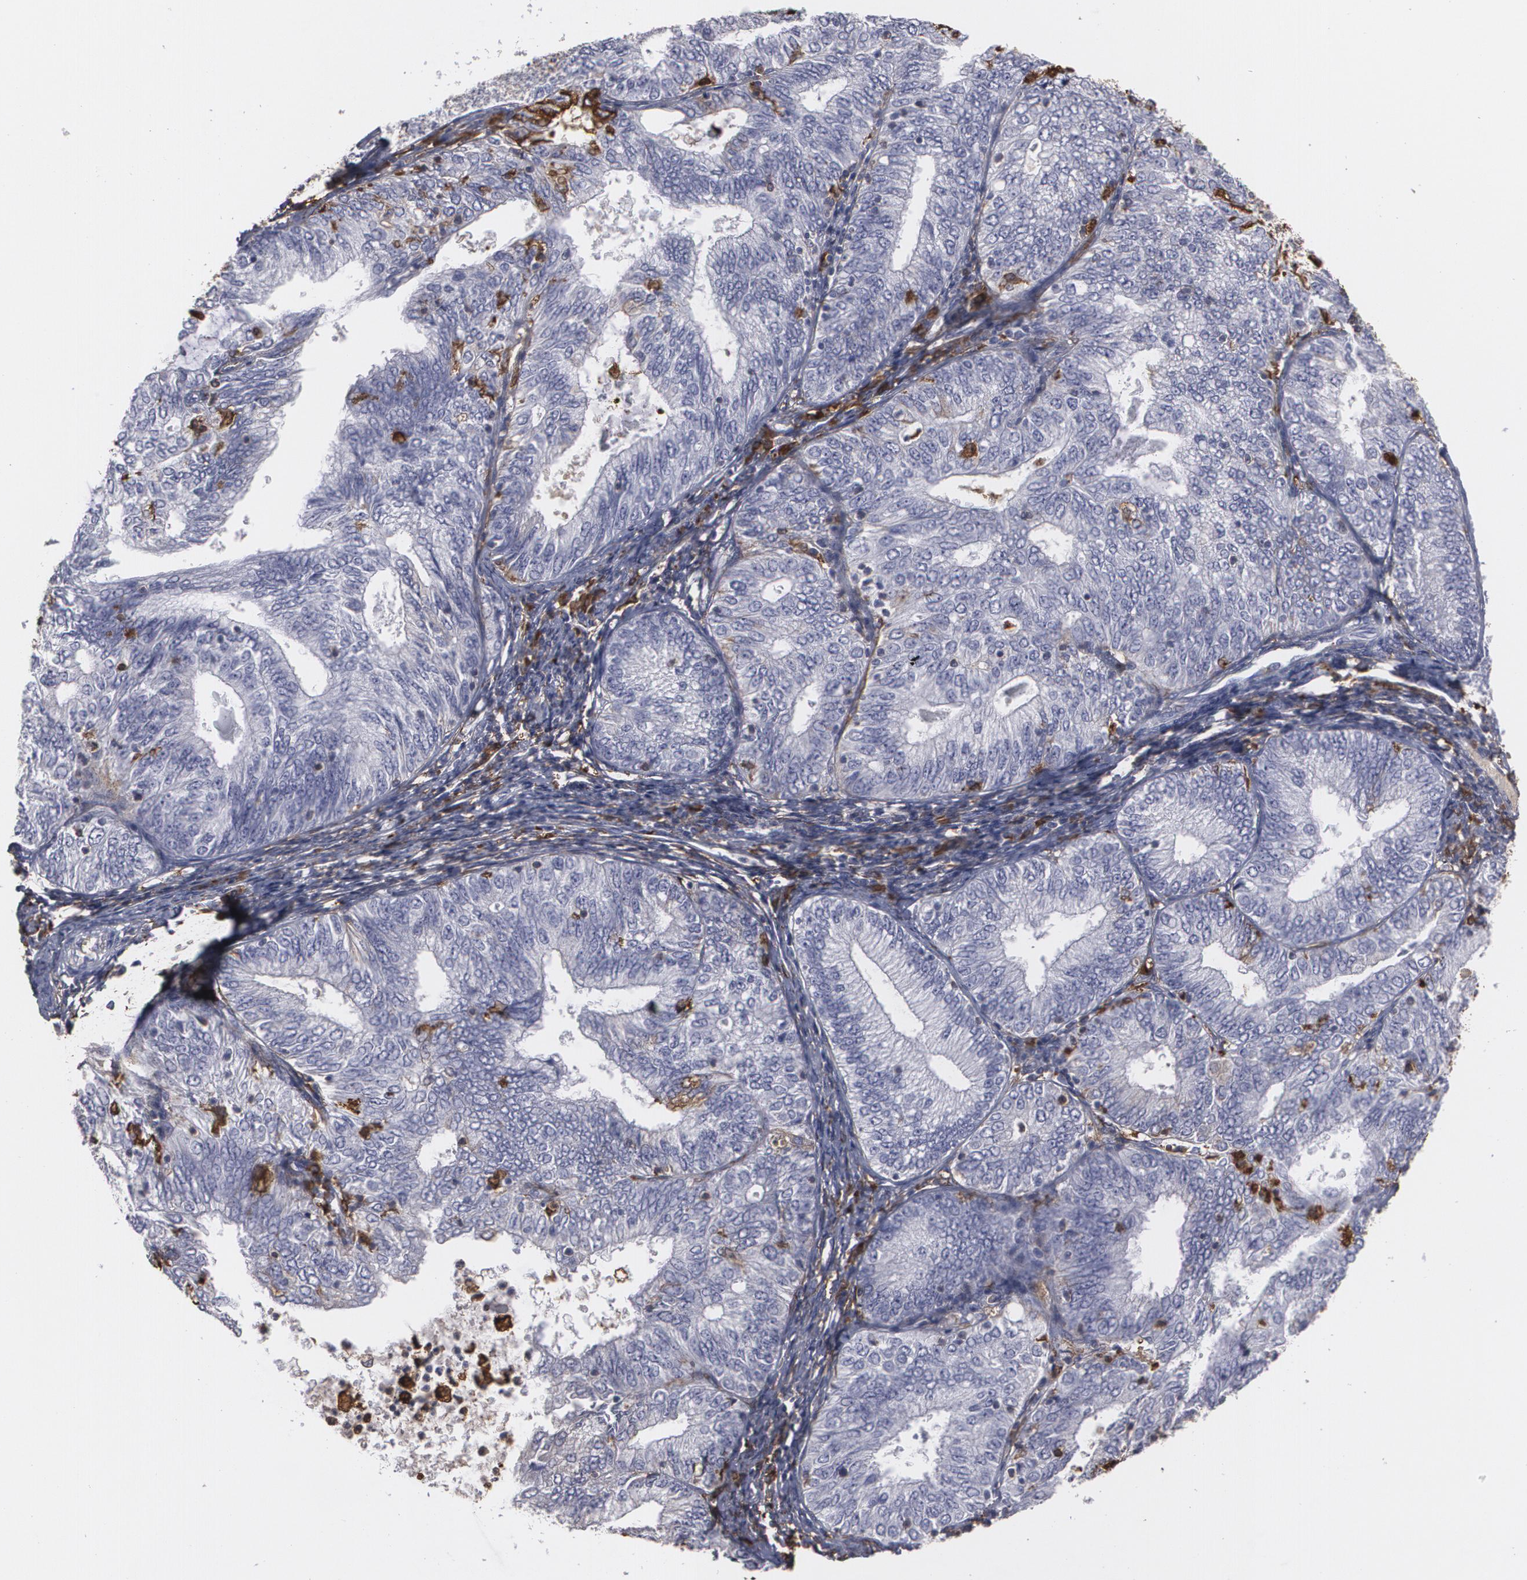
{"staining": {"intensity": "negative", "quantity": "none", "location": "none"}, "tissue": "endometrial cancer", "cell_type": "Tumor cells", "image_type": "cancer", "snomed": [{"axis": "morphology", "description": "Adenocarcinoma, NOS"}, {"axis": "topography", "description": "Endometrium"}], "caption": "Tumor cells are negative for protein expression in human endometrial cancer.", "gene": "ODC1", "patient": {"sex": "female", "age": 69}}